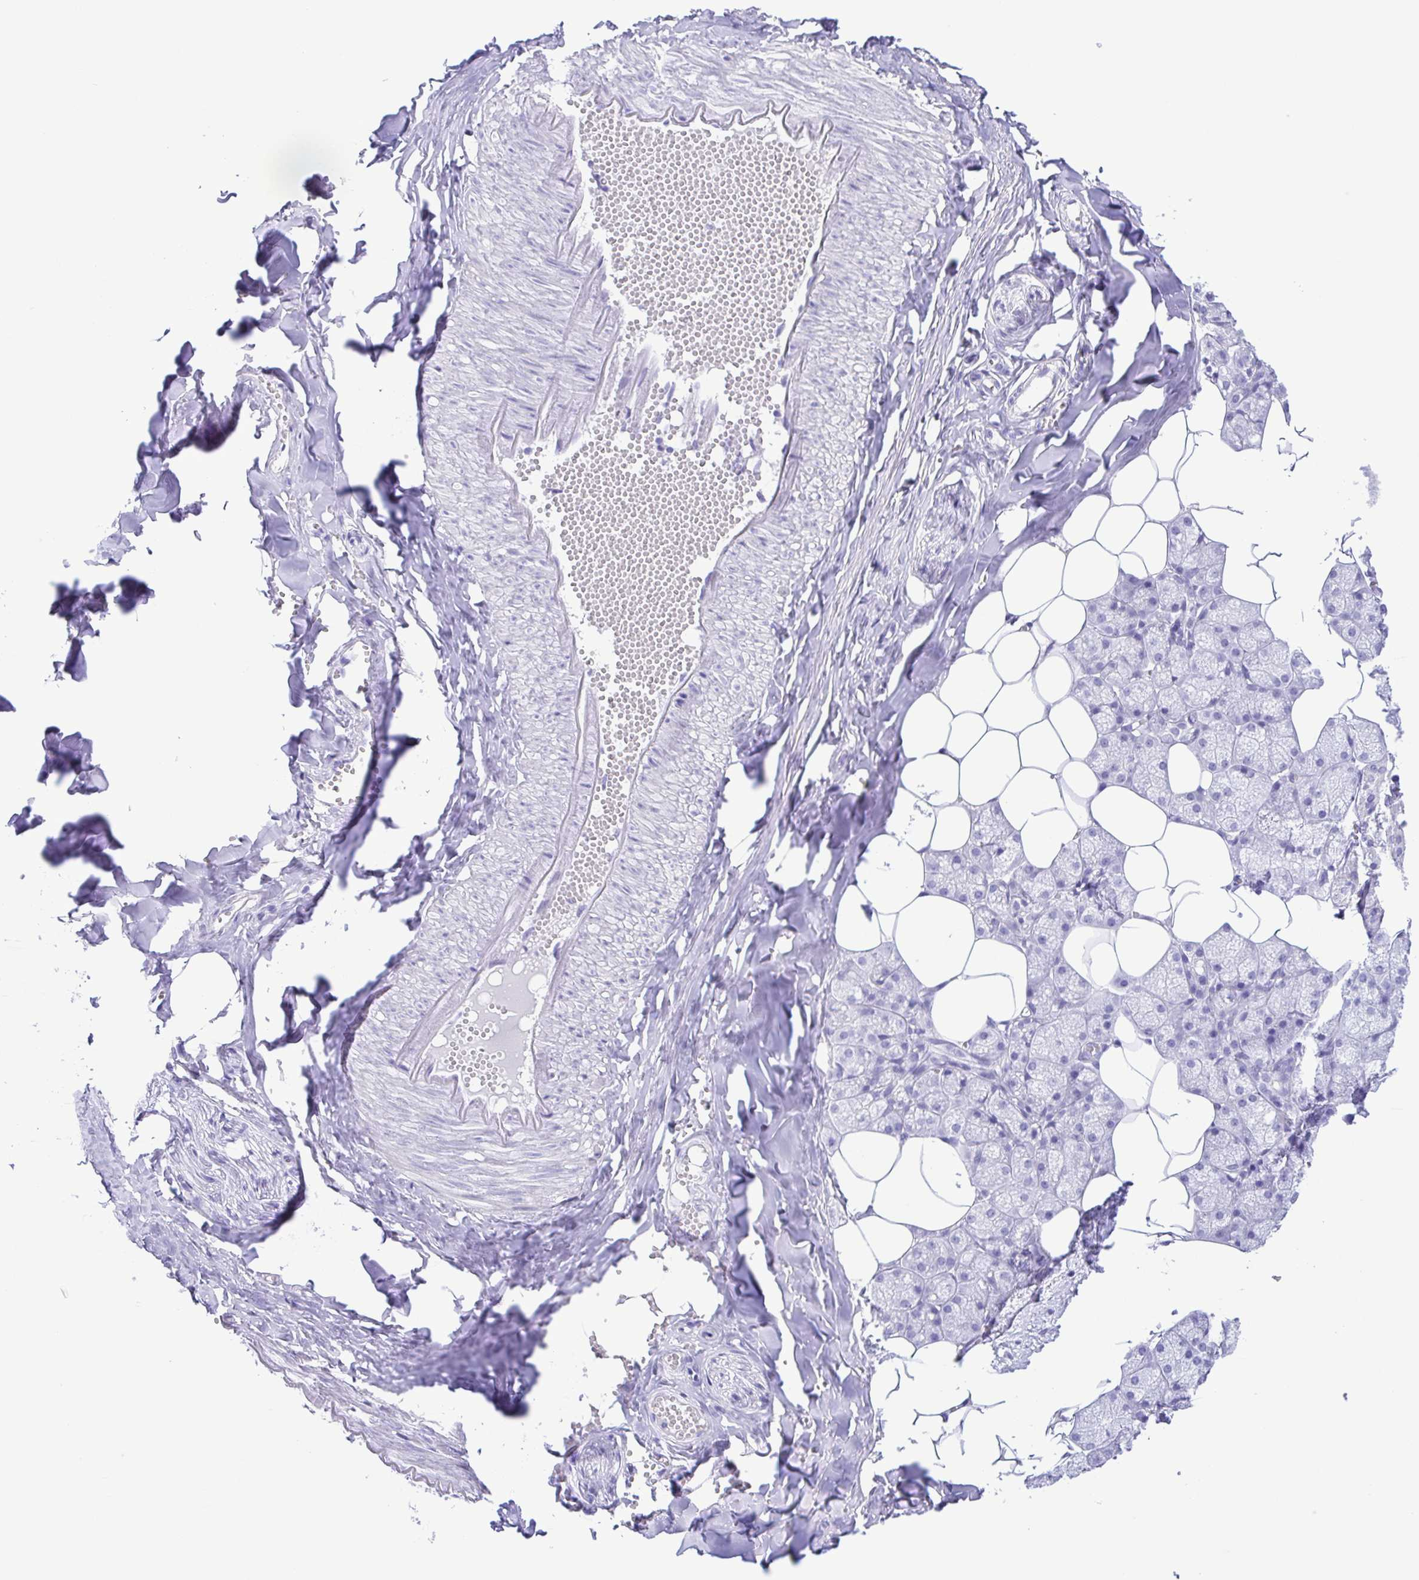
{"staining": {"intensity": "negative", "quantity": "none", "location": "none"}, "tissue": "salivary gland", "cell_type": "Glandular cells", "image_type": "normal", "snomed": [{"axis": "morphology", "description": "Normal tissue, NOS"}, {"axis": "topography", "description": "Salivary gland"}, {"axis": "topography", "description": "Peripheral nerve tissue"}], "caption": "Normal salivary gland was stained to show a protein in brown. There is no significant positivity in glandular cells. (DAB (3,3'-diaminobenzidine) IHC, high magnification).", "gene": "OVGP1", "patient": {"sex": "male", "age": 38}}